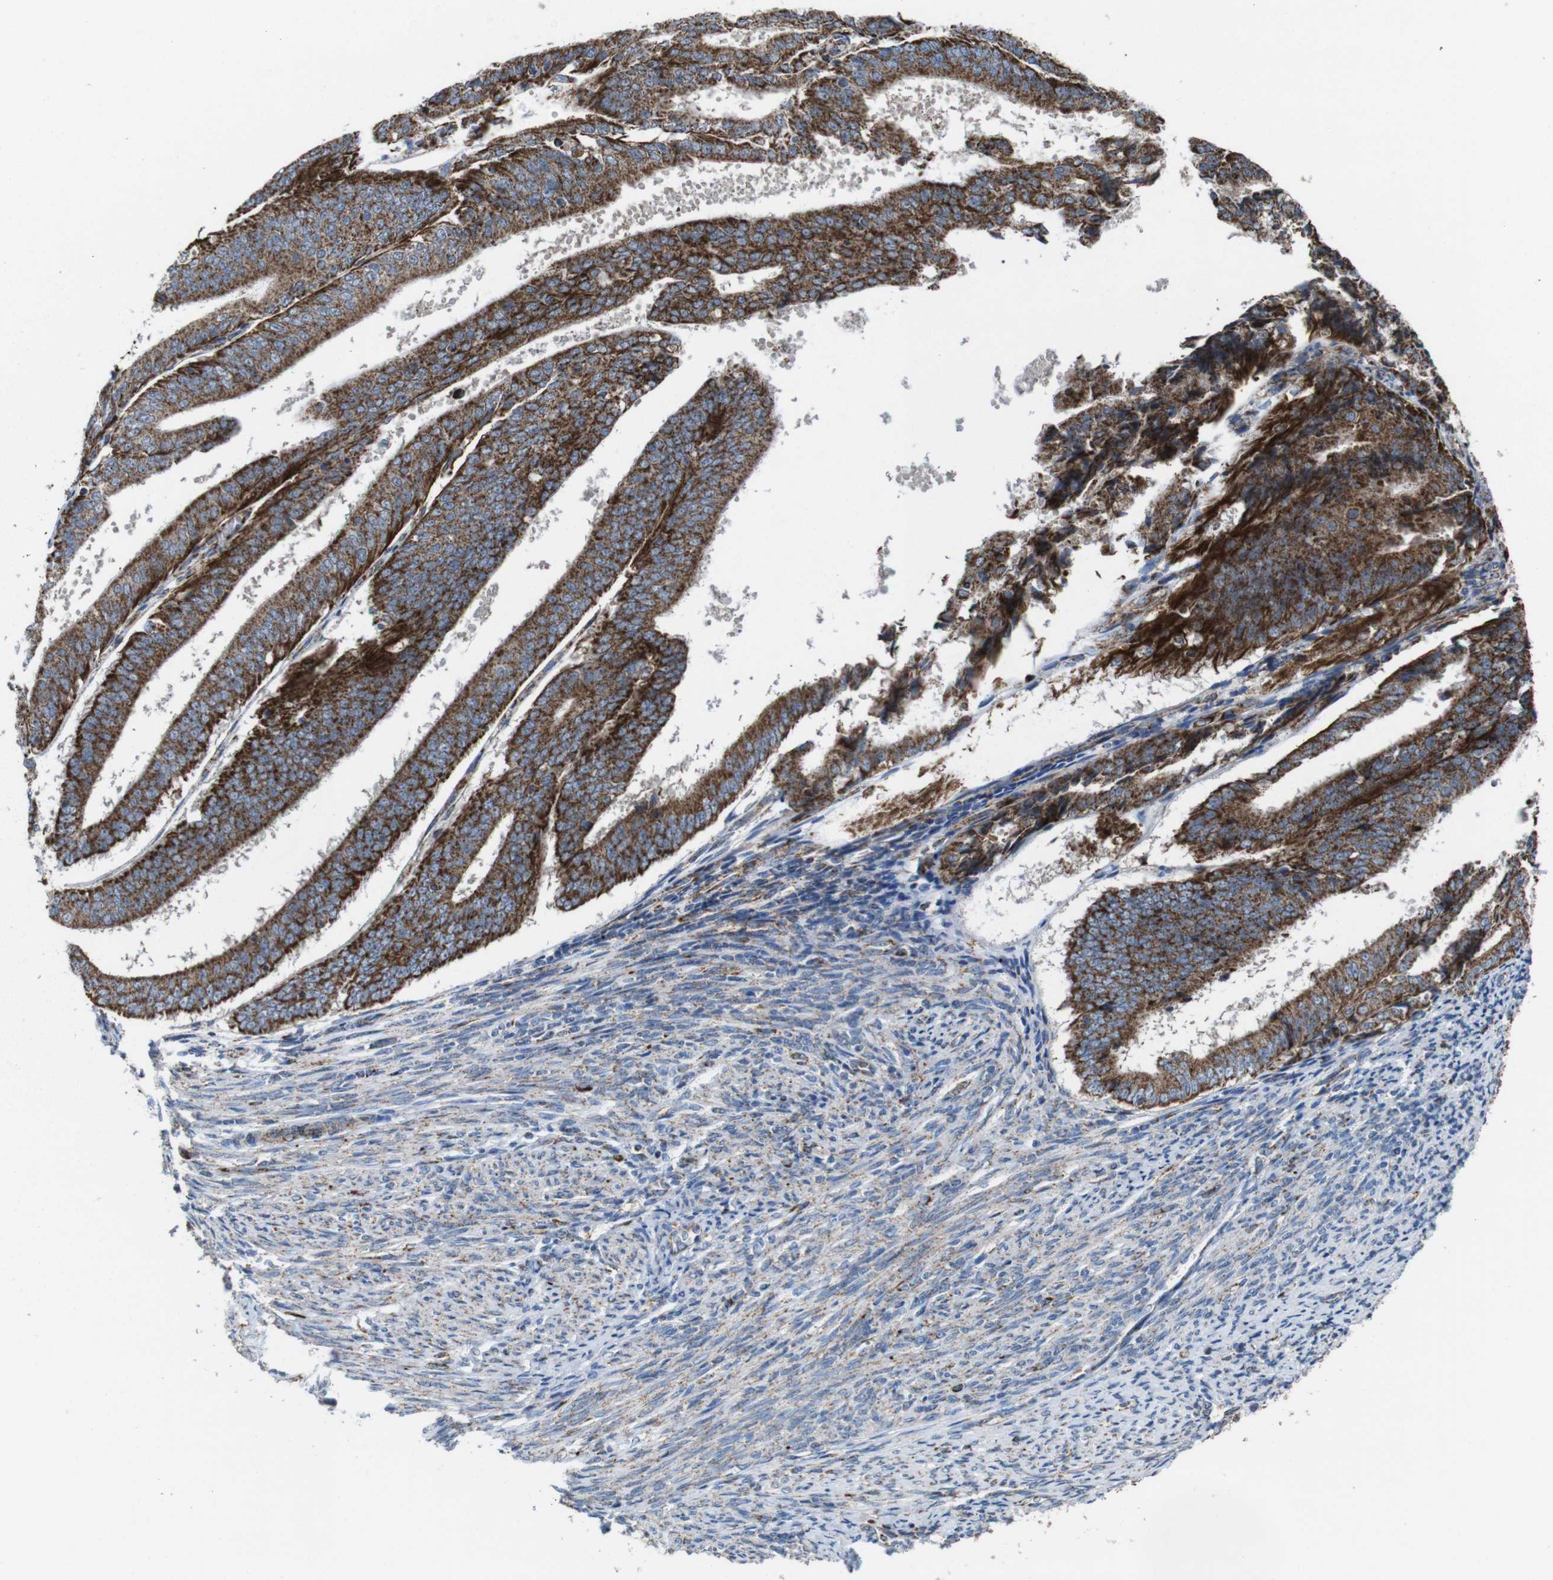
{"staining": {"intensity": "strong", "quantity": "25%-75%", "location": "cytoplasmic/membranous"}, "tissue": "endometrial cancer", "cell_type": "Tumor cells", "image_type": "cancer", "snomed": [{"axis": "morphology", "description": "Adenocarcinoma, NOS"}, {"axis": "topography", "description": "Endometrium"}], "caption": "Strong cytoplasmic/membranous positivity for a protein is identified in approximately 25%-75% of tumor cells of endometrial cancer using immunohistochemistry (IHC).", "gene": "HK1", "patient": {"sex": "female", "age": 63}}